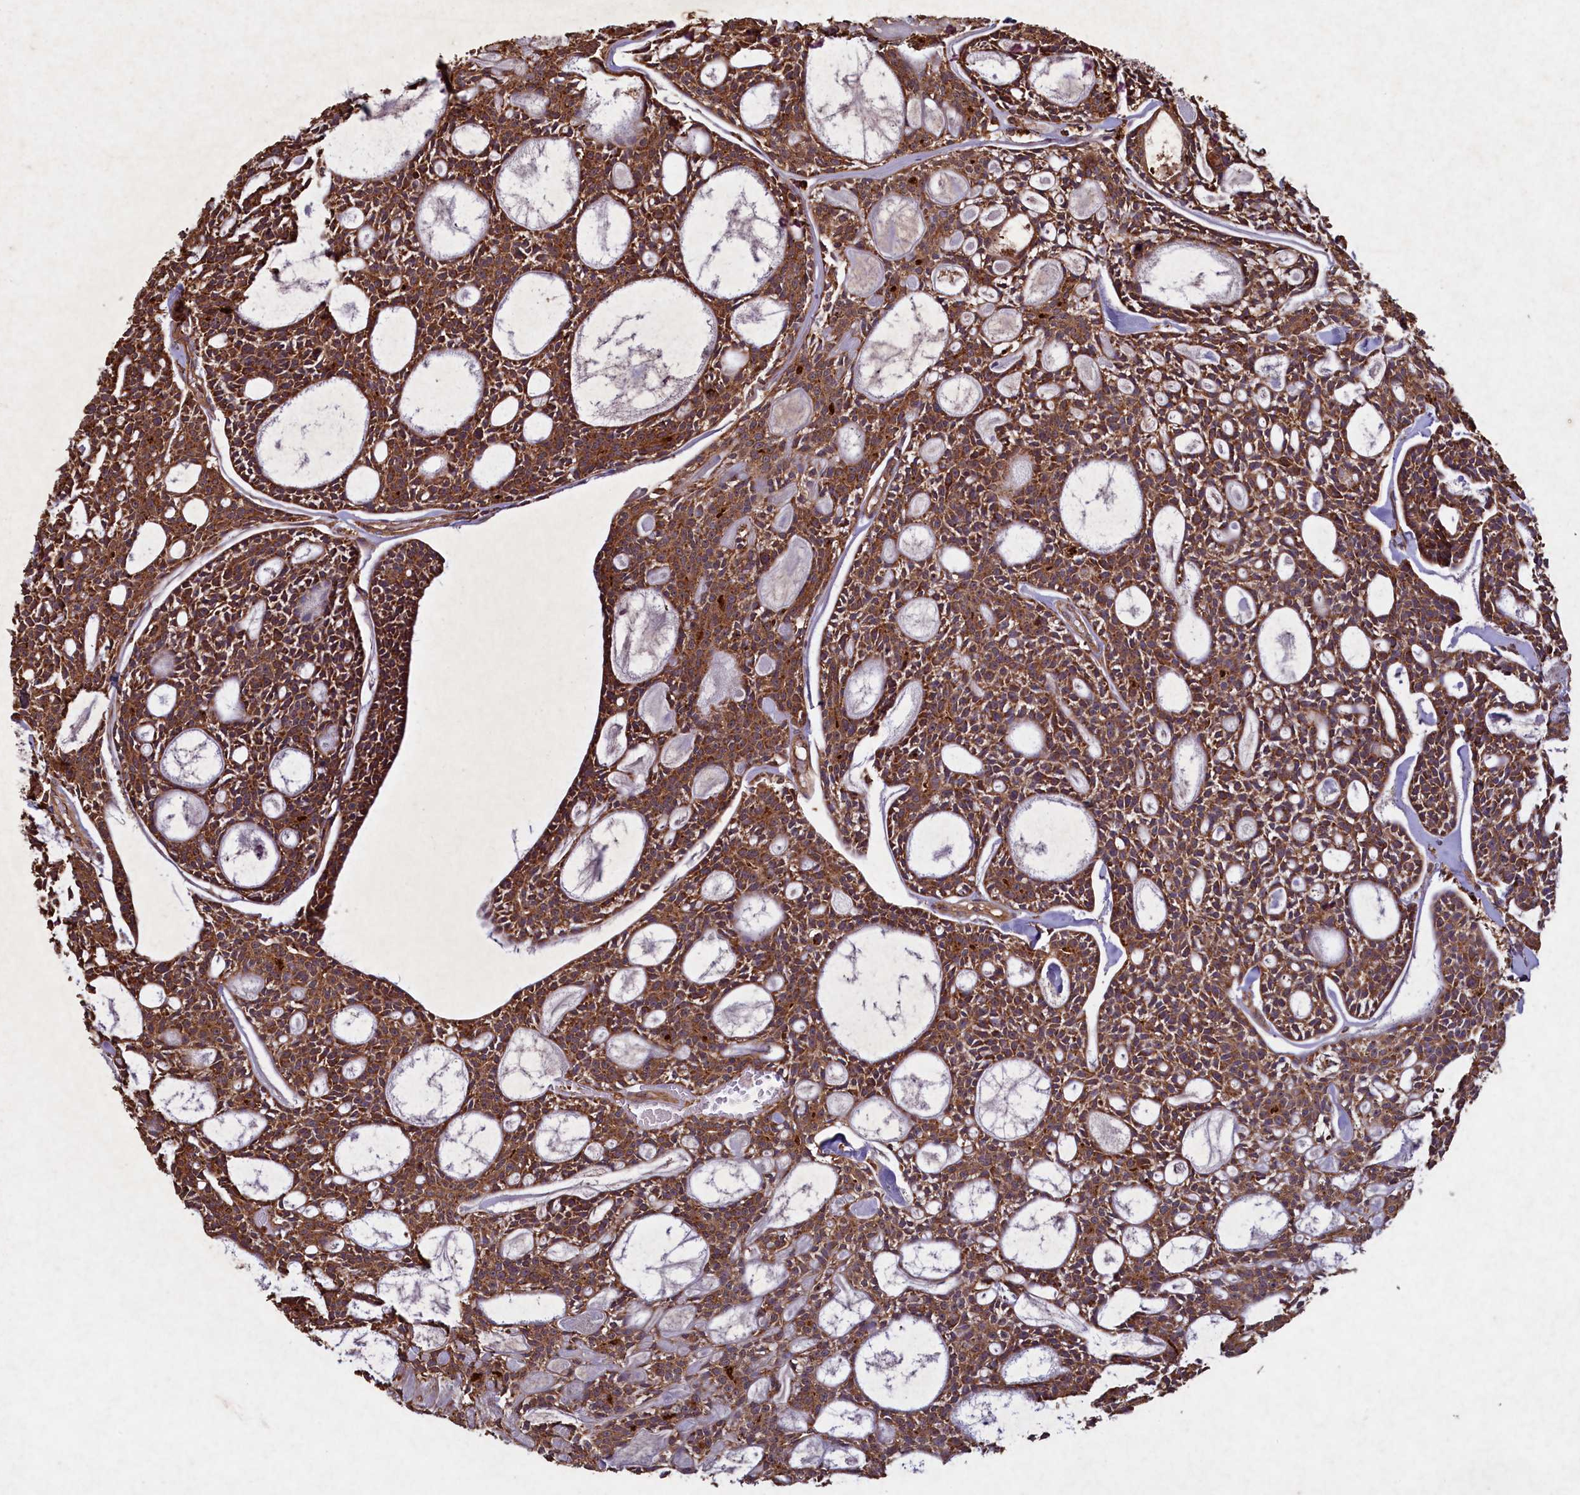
{"staining": {"intensity": "moderate", "quantity": ">75%", "location": "cytoplasmic/membranous"}, "tissue": "head and neck cancer", "cell_type": "Tumor cells", "image_type": "cancer", "snomed": [{"axis": "morphology", "description": "Adenocarcinoma, NOS"}, {"axis": "topography", "description": "Salivary gland"}, {"axis": "topography", "description": "Head-Neck"}], "caption": "Head and neck cancer (adenocarcinoma) tissue reveals moderate cytoplasmic/membranous positivity in approximately >75% of tumor cells, visualized by immunohistochemistry.", "gene": "CIAO2B", "patient": {"sex": "male", "age": 55}}